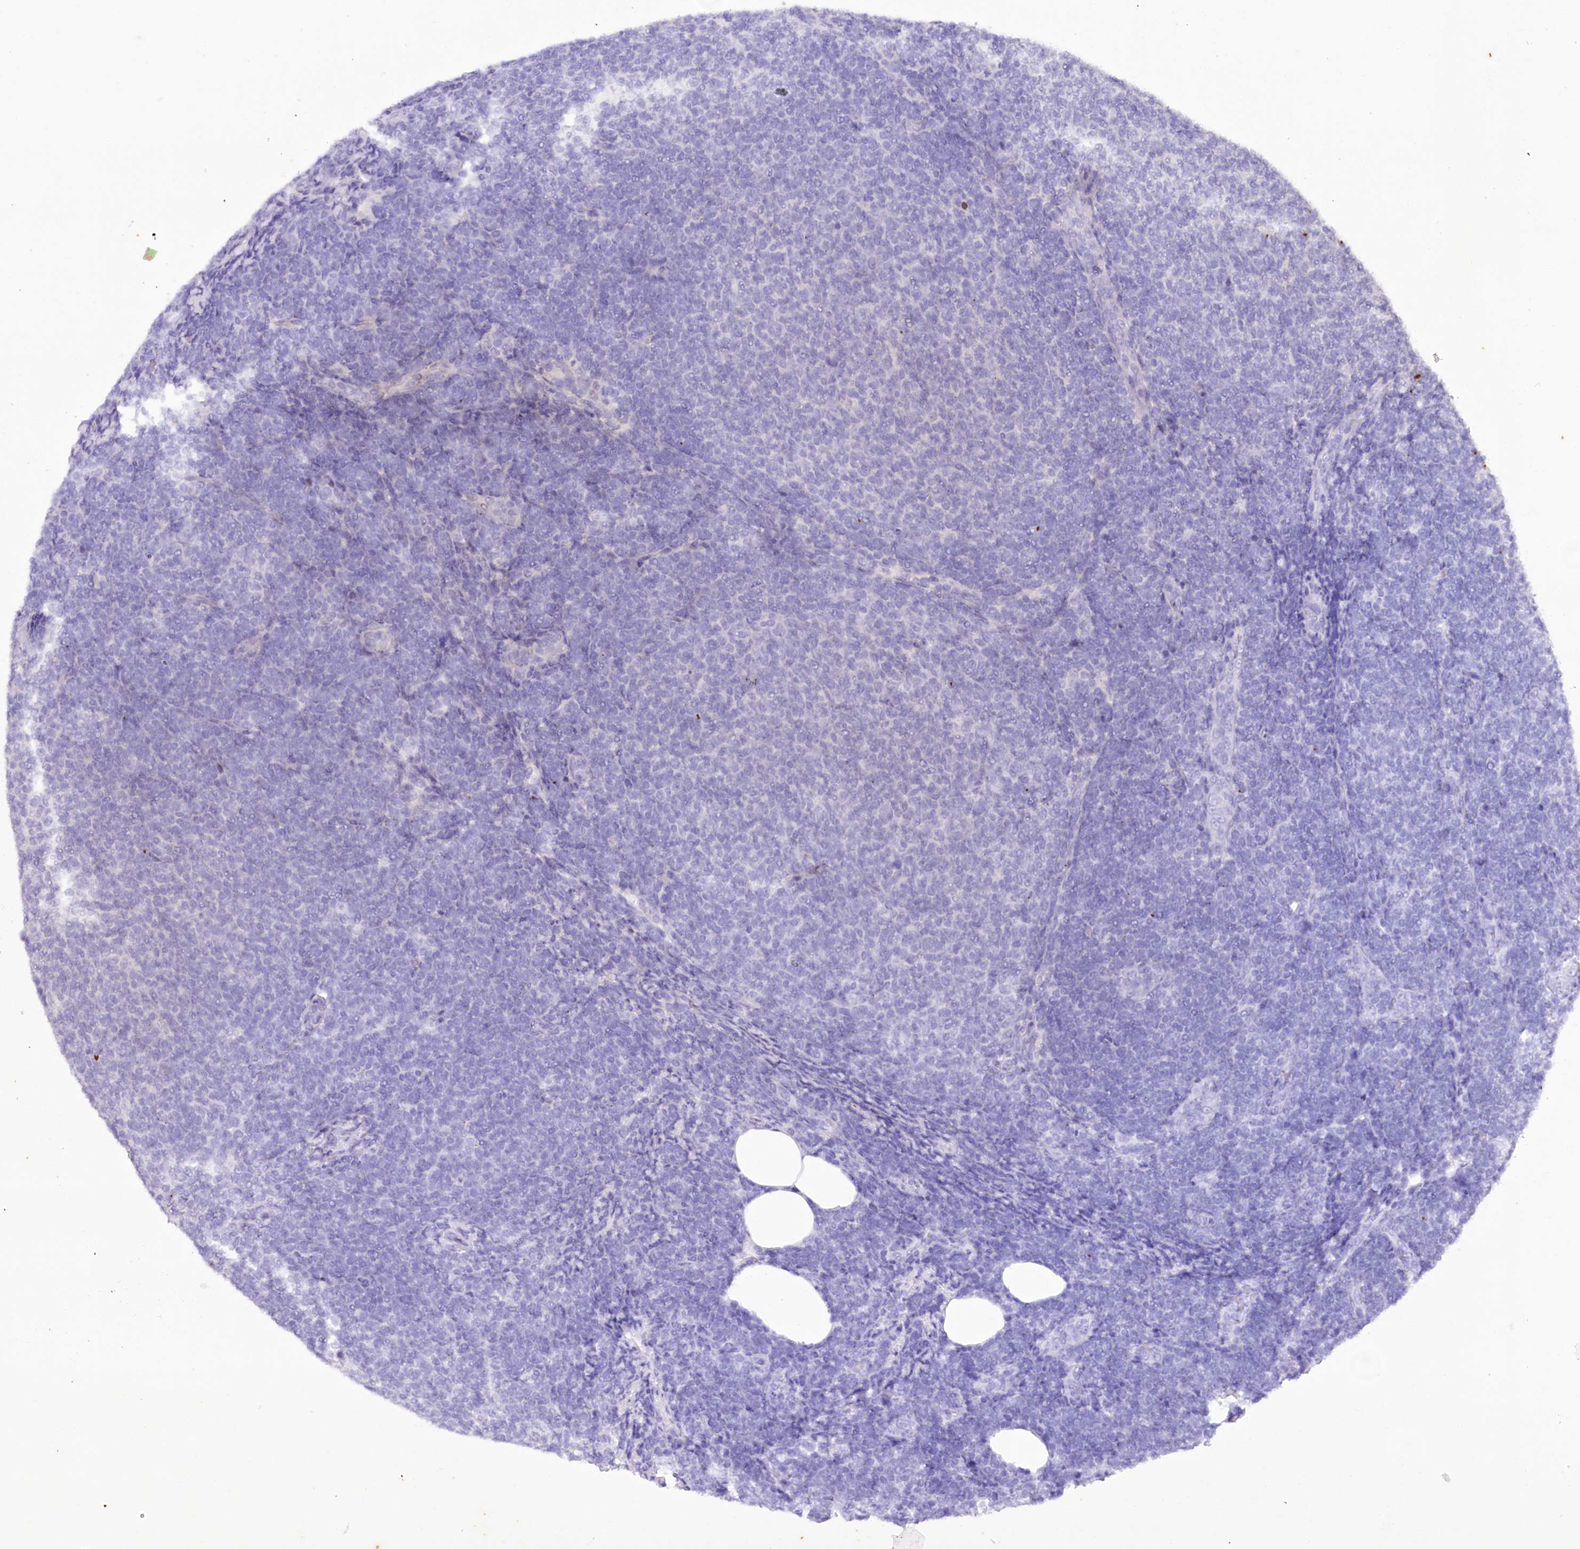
{"staining": {"intensity": "negative", "quantity": "none", "location": "none"}, "tissue": "lymphoma", "cell_type": "Tumor cells", "image_type": "cancer", "snomed": [{"axis": "morphology", "description": "Malignant lymphoma, non-Hodgkin's type, Low grade"}, {"axis": "topography", "description": "Lymph node"}], "caption": "An IHC image of malignant lymphoma, non-Hodgkin's type (low-grade) is shown. There is no staining in tumor cells of malignant lymphoma, non-Hodgkin's type (low-grade). (DAB (3,3'-diaminobenzidine) immunohistochemistry (IHC) with hematoxylin counter stain).", "gene": "HNRNPA0", "patient": {"sex": "male", "age": 66}}